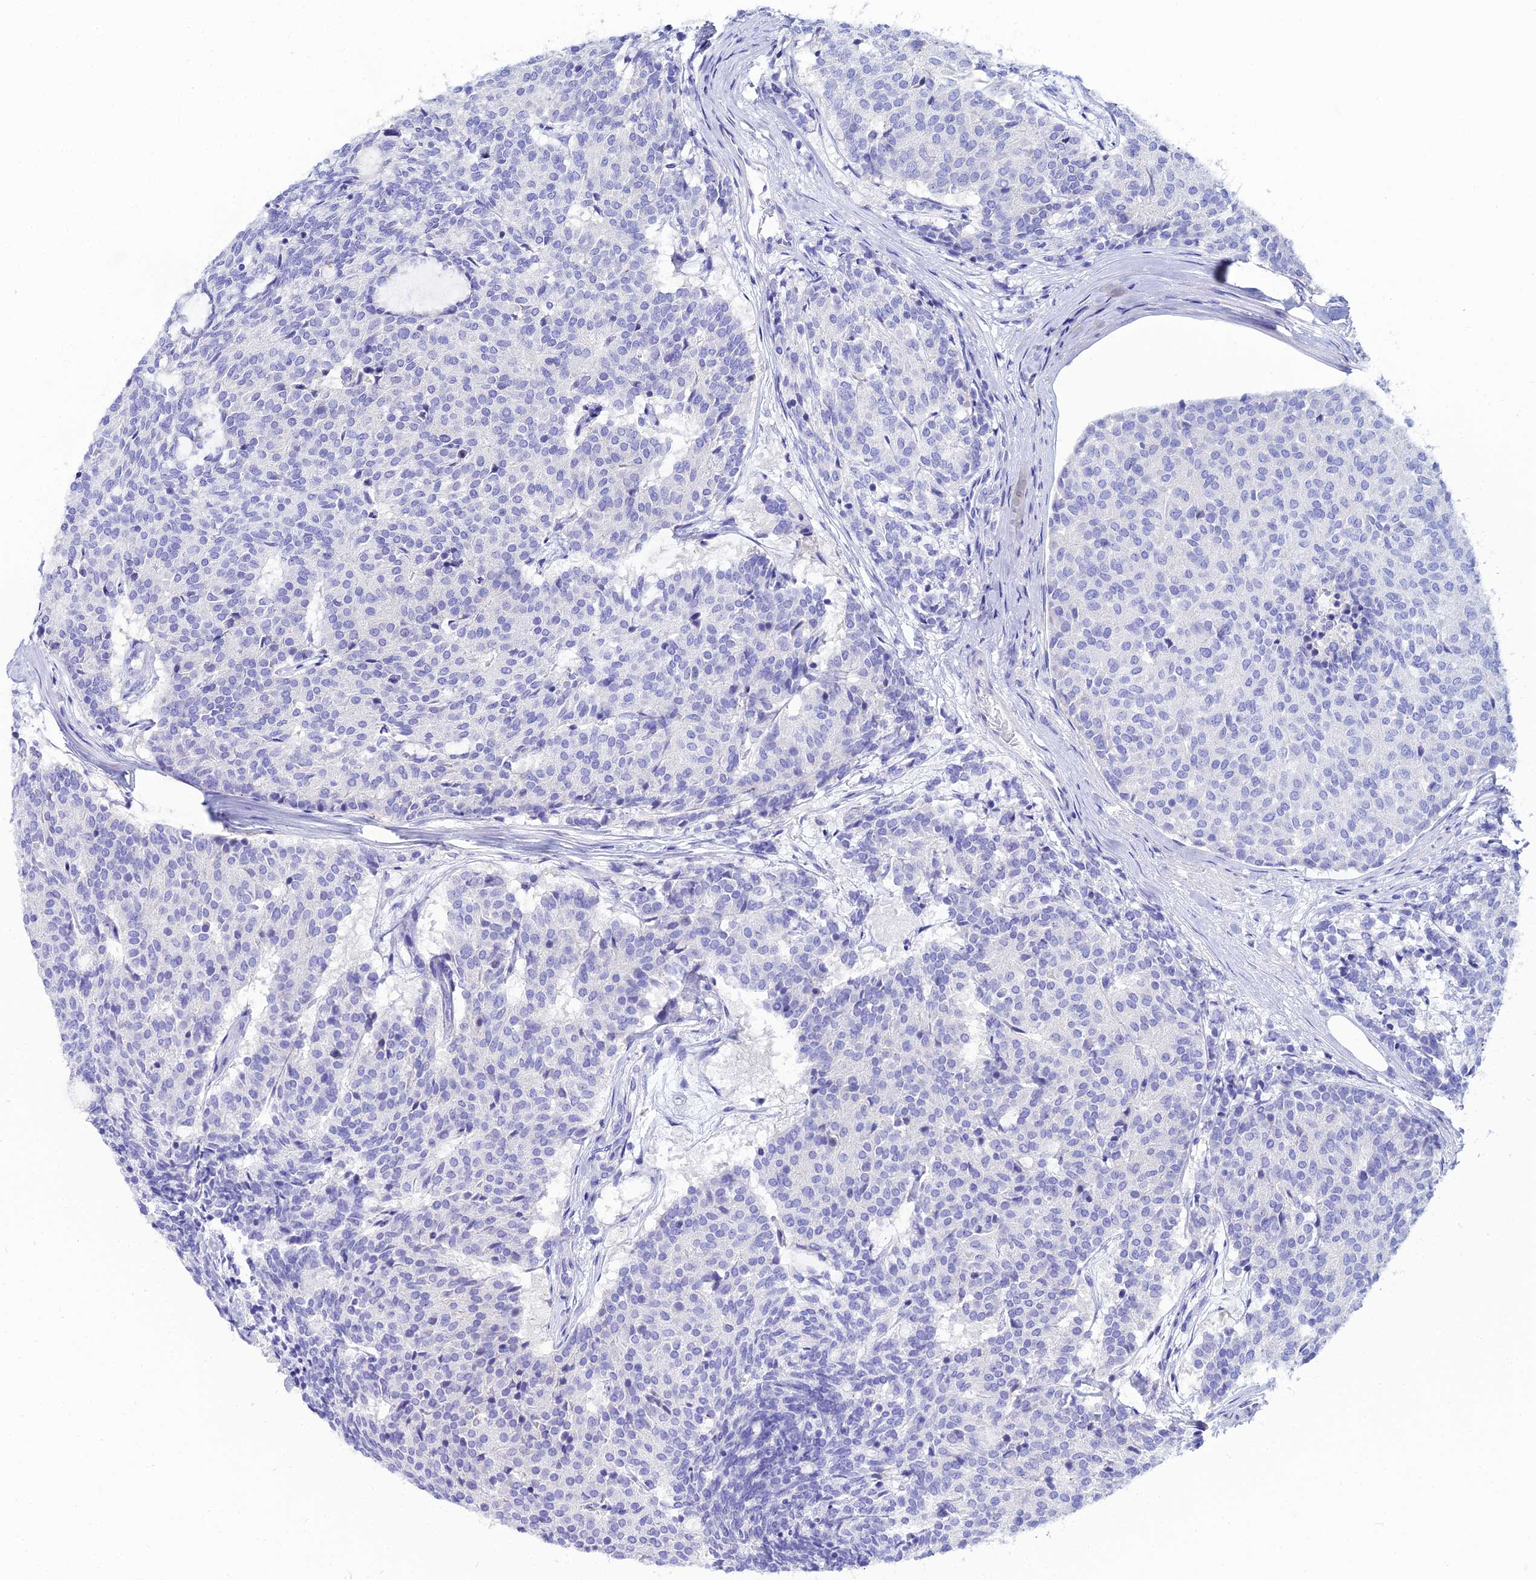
{"staining": {"intensity": "negative", "quantity": "none", "location": "none"}, "tissue": "carcinoid", "cell_type": "Tumor cells", "image_type": "cancer", "snomed": [{"axis": "morphology", "description": "Carcinoid, malignant, NOS"}, {"axis": "topography", "description": "Pancreas"}], "caption": "The photomicrograph shows no staining of tumor cells in carcinoid.", "gene": "OR4D5", "patient": {"sex": "female", "age": 54}}